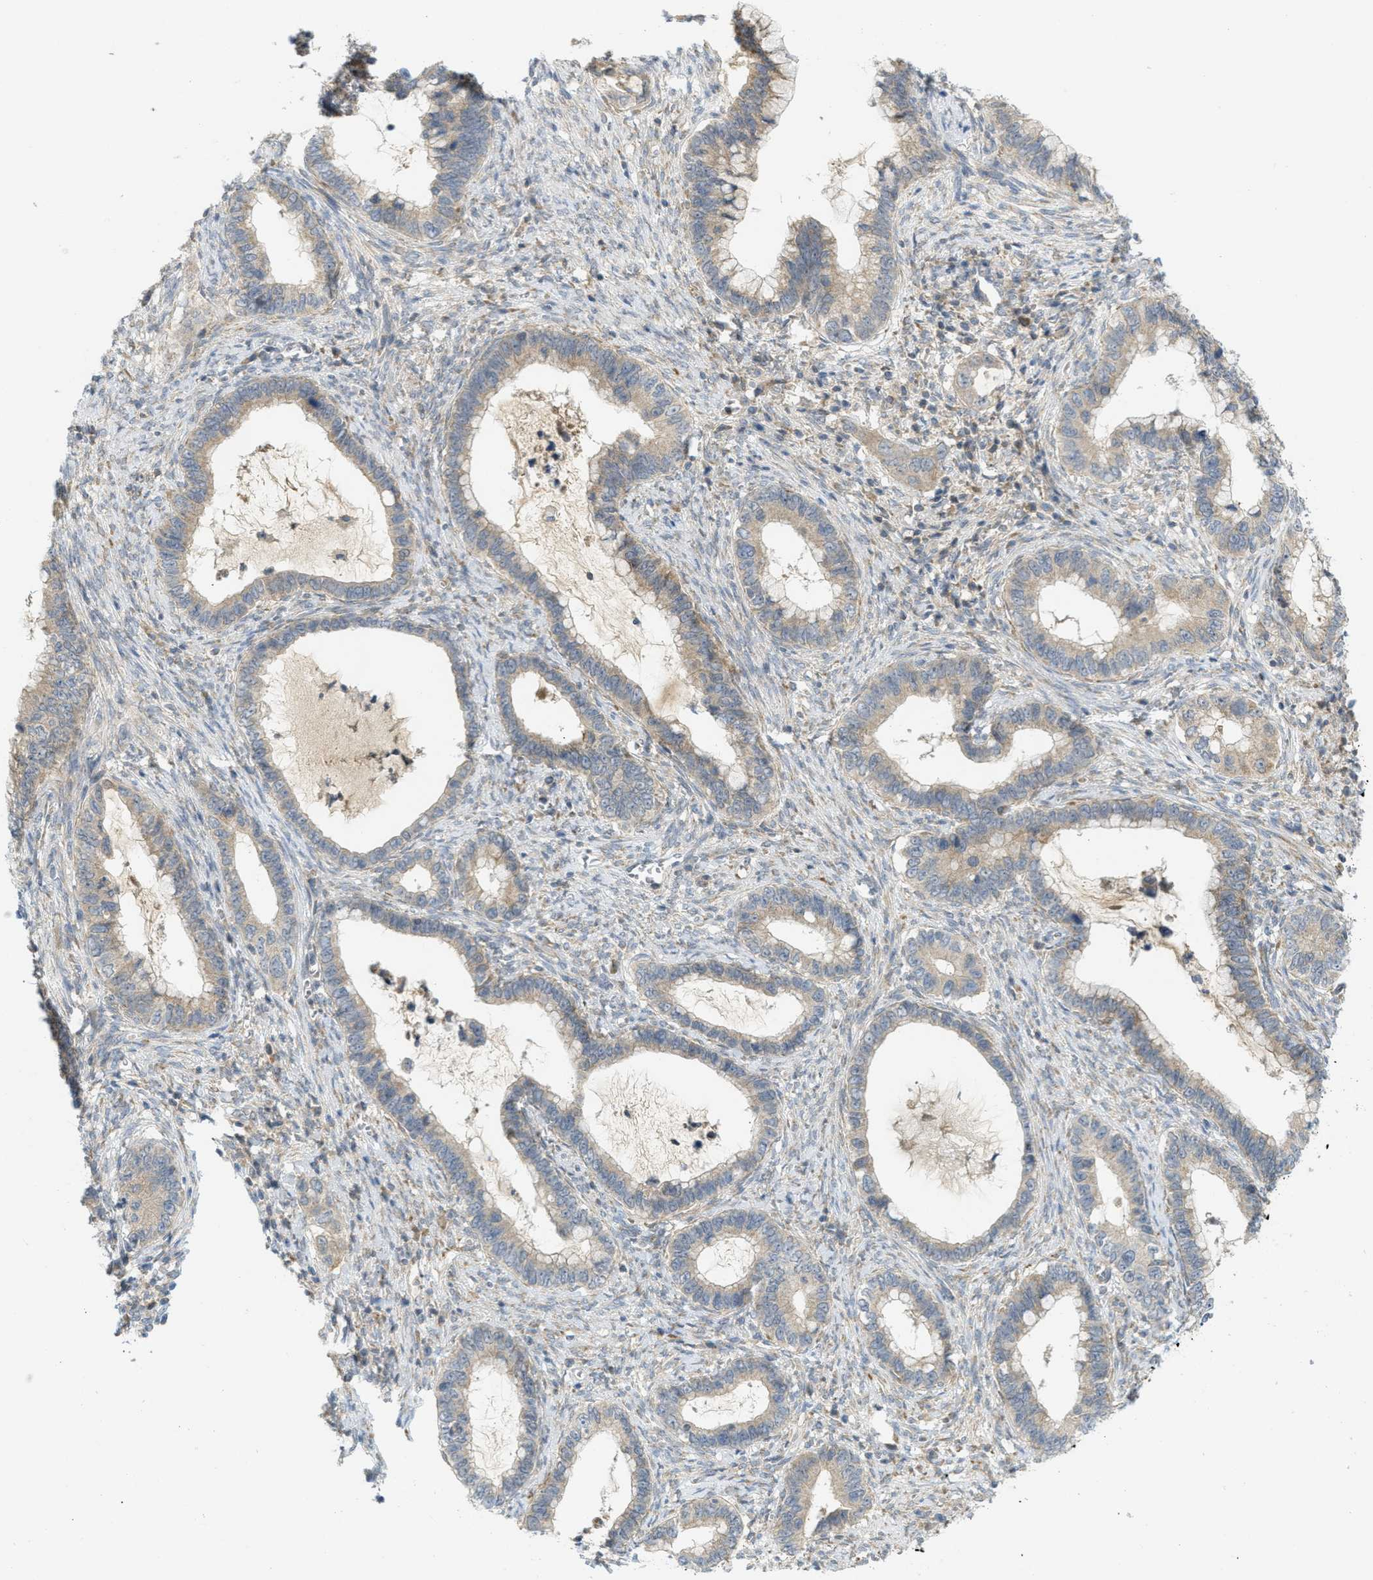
{"staining": {"intensity": "weak", "quantity": ">75%", "location": "cytoplasmic/membranous"}, "tissue": "cervical cancer", "cell_type": "Tumor cells", "image_type": "cancer", "snomed": [{"axis": "morphology", "description": "Adenocarcinoma, NOS"}, {"axis": "topography", "description": "Cervix"}], "caption": "Immunohistochemical staining of human cervical cancer displays low levels of weak cytoplasmic/membranous staining in approximately >75% of tumor cells.", "gene": "PROC", "patient": {"sex": "female", "age": 44}}